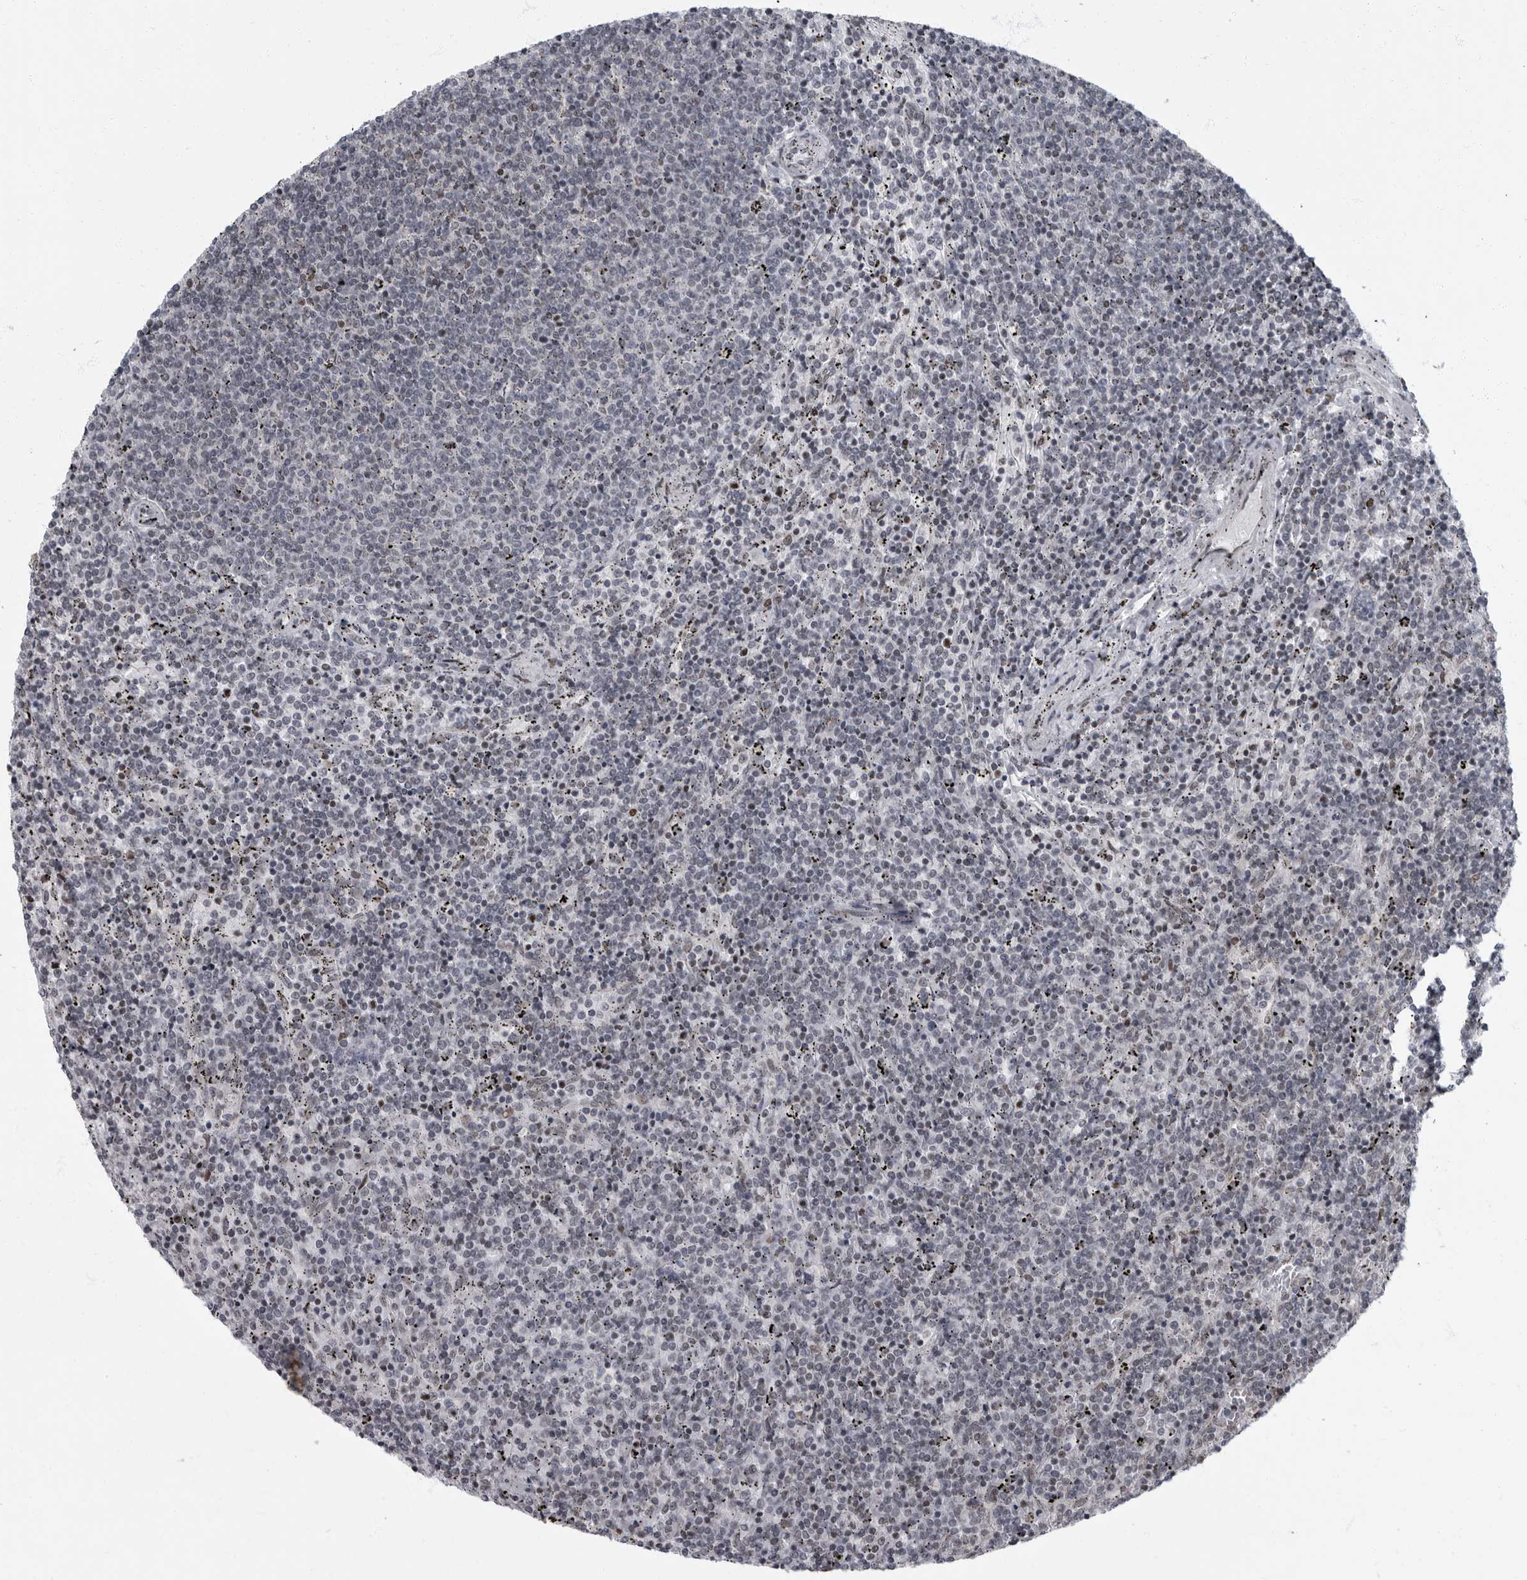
{"staining": {"intensity": "negative", "quantity": "none", "location": "none"}, "tissue": "lymphoma", "cell_type": "Tumor cells", "image_type": "cancer", "snomed": [{"axis": "morphology", "description": "Malignant lymphoma, non-Hodgkin's type, Low grade"}, {"axis": "topography", "description": "Spleen"}], "caption": "The immunohistochemistry (IHC) photomicrograph has no significant staining in tumor cells of low-grade malignant lymphoma, non-Hodgkin's type tissue. (DAB (3,3'-diaminobenzidine) IHC, high magnification).", "gene": "EVI5", "patient": {"sex": "female", "age": 50}}